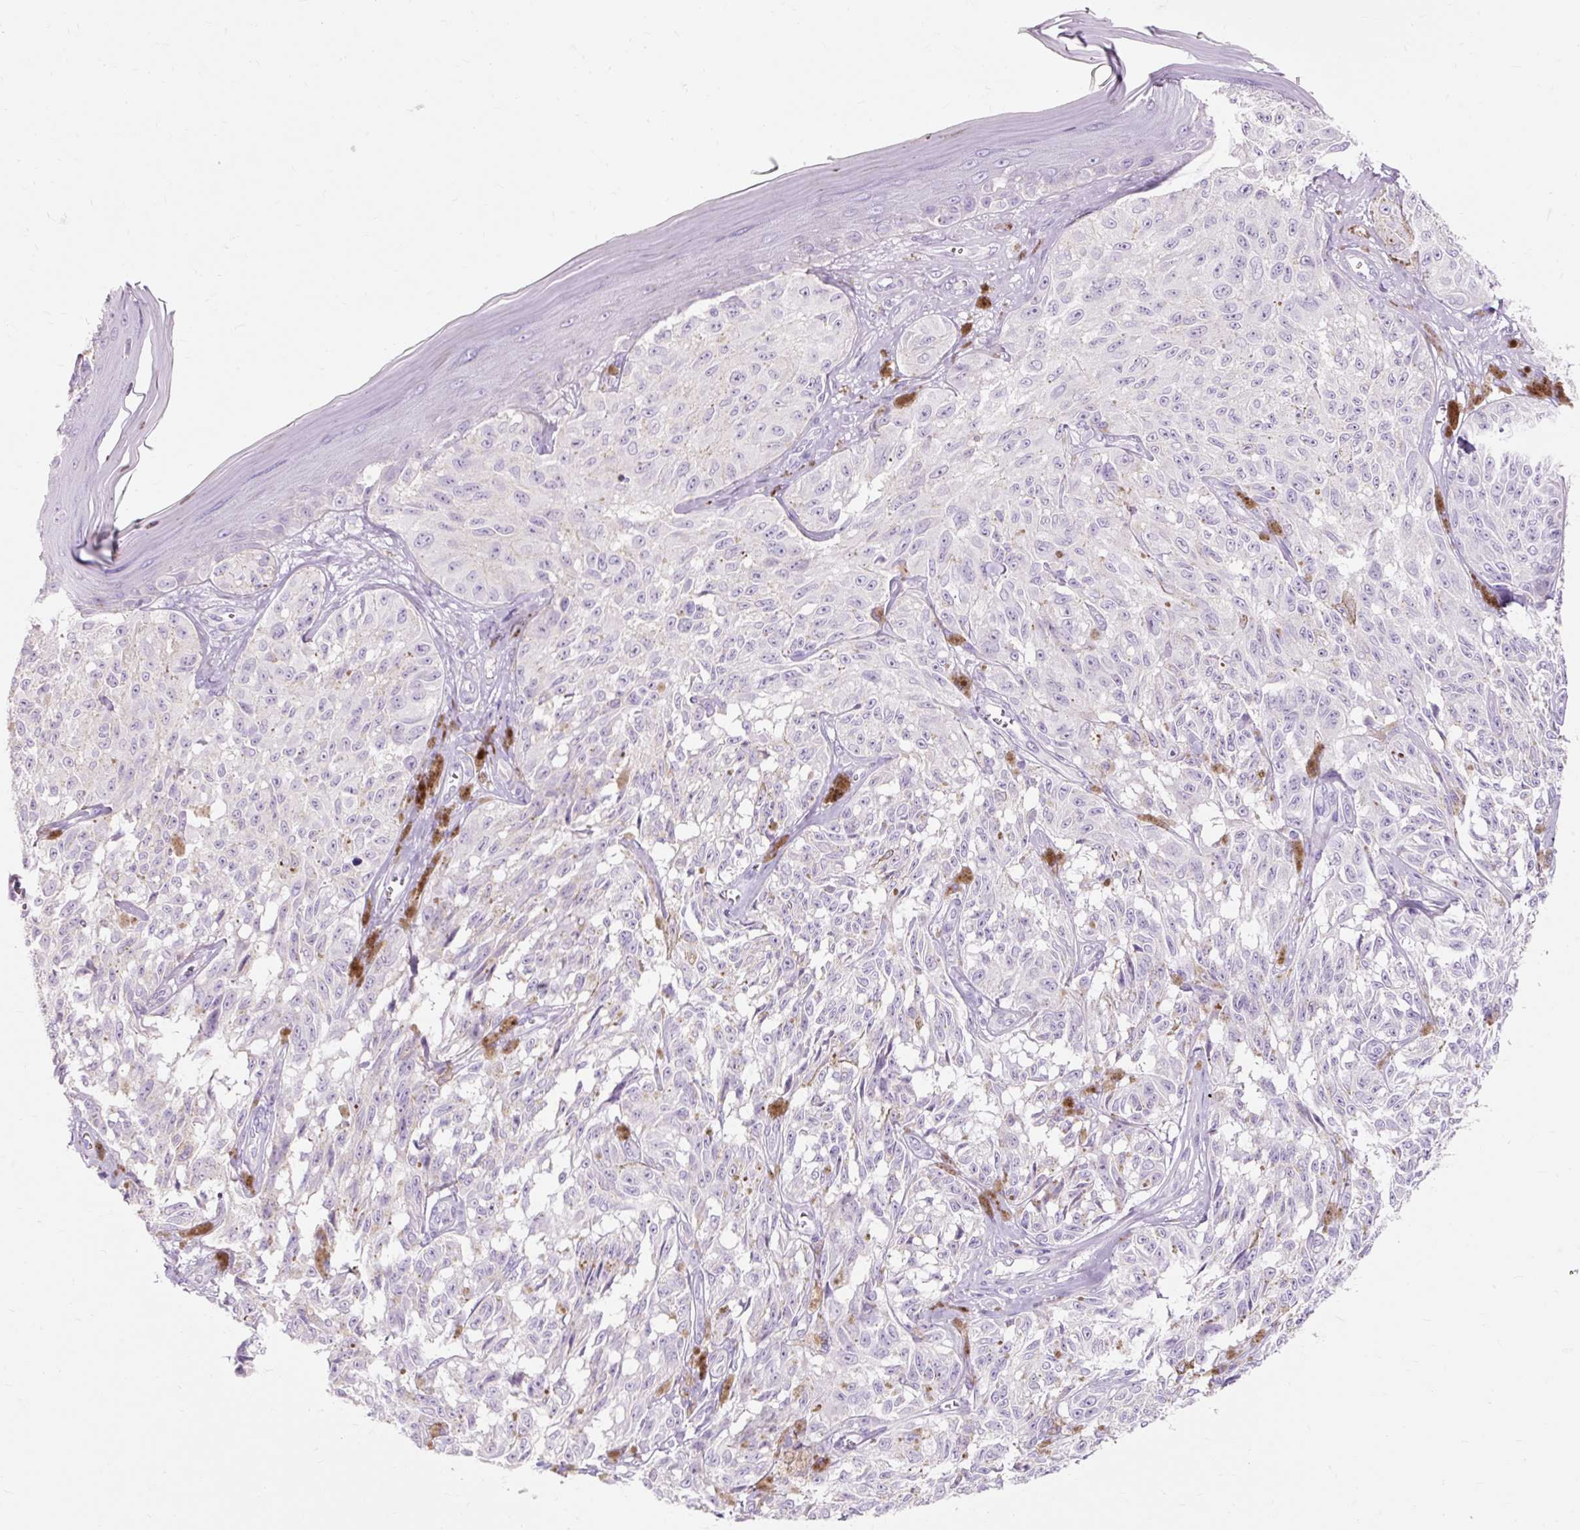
{"staining": {"intensity": "negative", "quantity": "none", "location": "none"}, "tissue": "melanoma", "cell_type": "Tumor cells", "image_type": "cancer", "snomed": [{"axis": "morphology", "description": "Malignant melanoma, NOS"}, {"axis": "topography", "description": "Skin"}], "caption": "IHC photomicrograph of malignant melanoma stained for a protein (brown), which displays no positivity in tumor cells.", "gene": "TMEM213", "patient": {"sex": "male", "age": 68}}